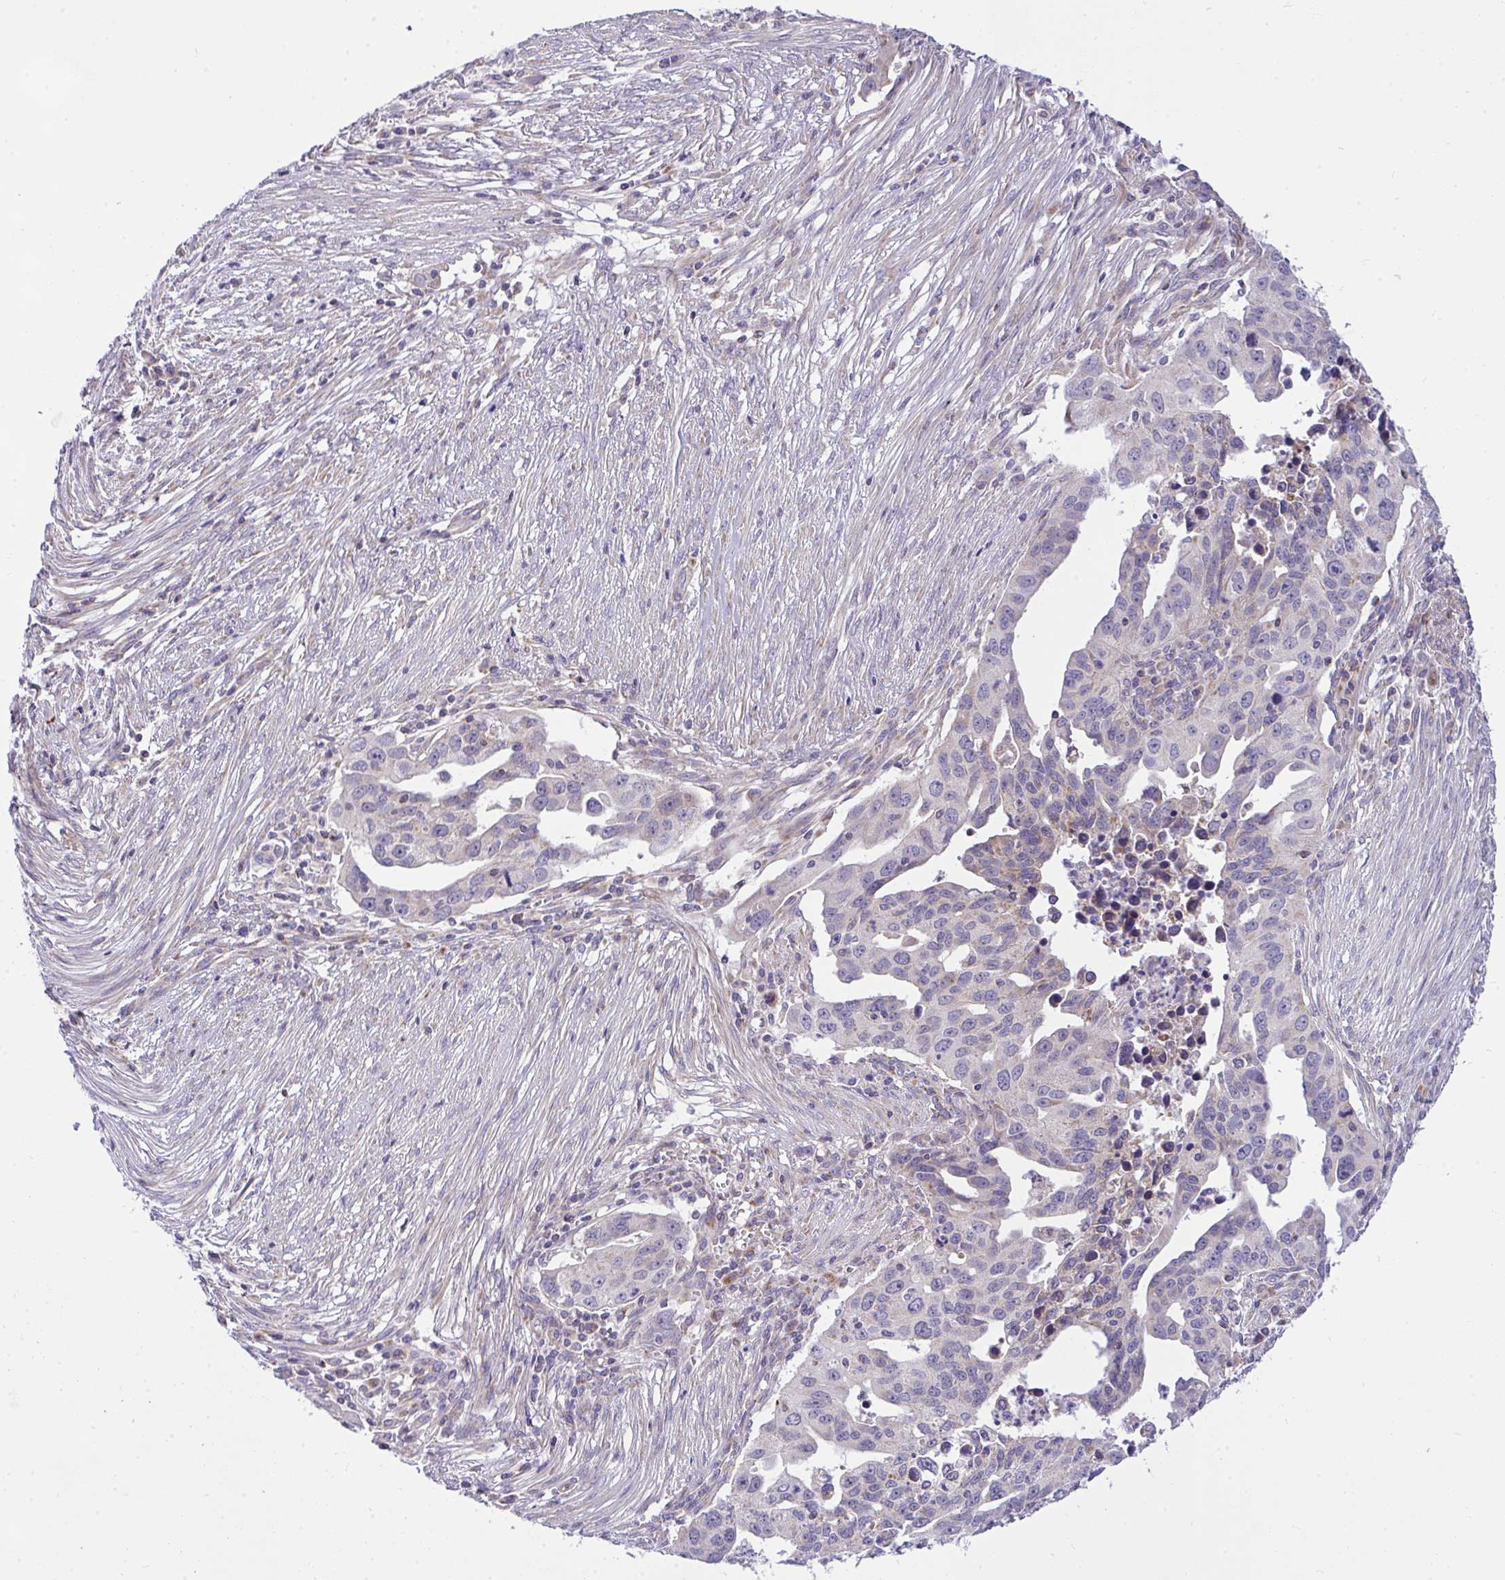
{"staining": {"intensity": "negative", "quantity": "none", "location": "none"}, "tissue": "ovarian cancer", "cell_type": "Tumor cells", "image_type": "cancer", "snomed": [{"axis": "morphology", "description": "Carcinoma, endometroid"}, {"axis": "morphology", "description": "Cystadenocarcinoma, serous, NOS"}, {"axis": "topography", "description": "Ovary"}], "caption": "The micrograph exhibits no staining of tumor cells in ovarian cancer (serous cystadenocarcinoma).", "gene": "CEP63", "patient": {"sex": "female", "age": 45}}